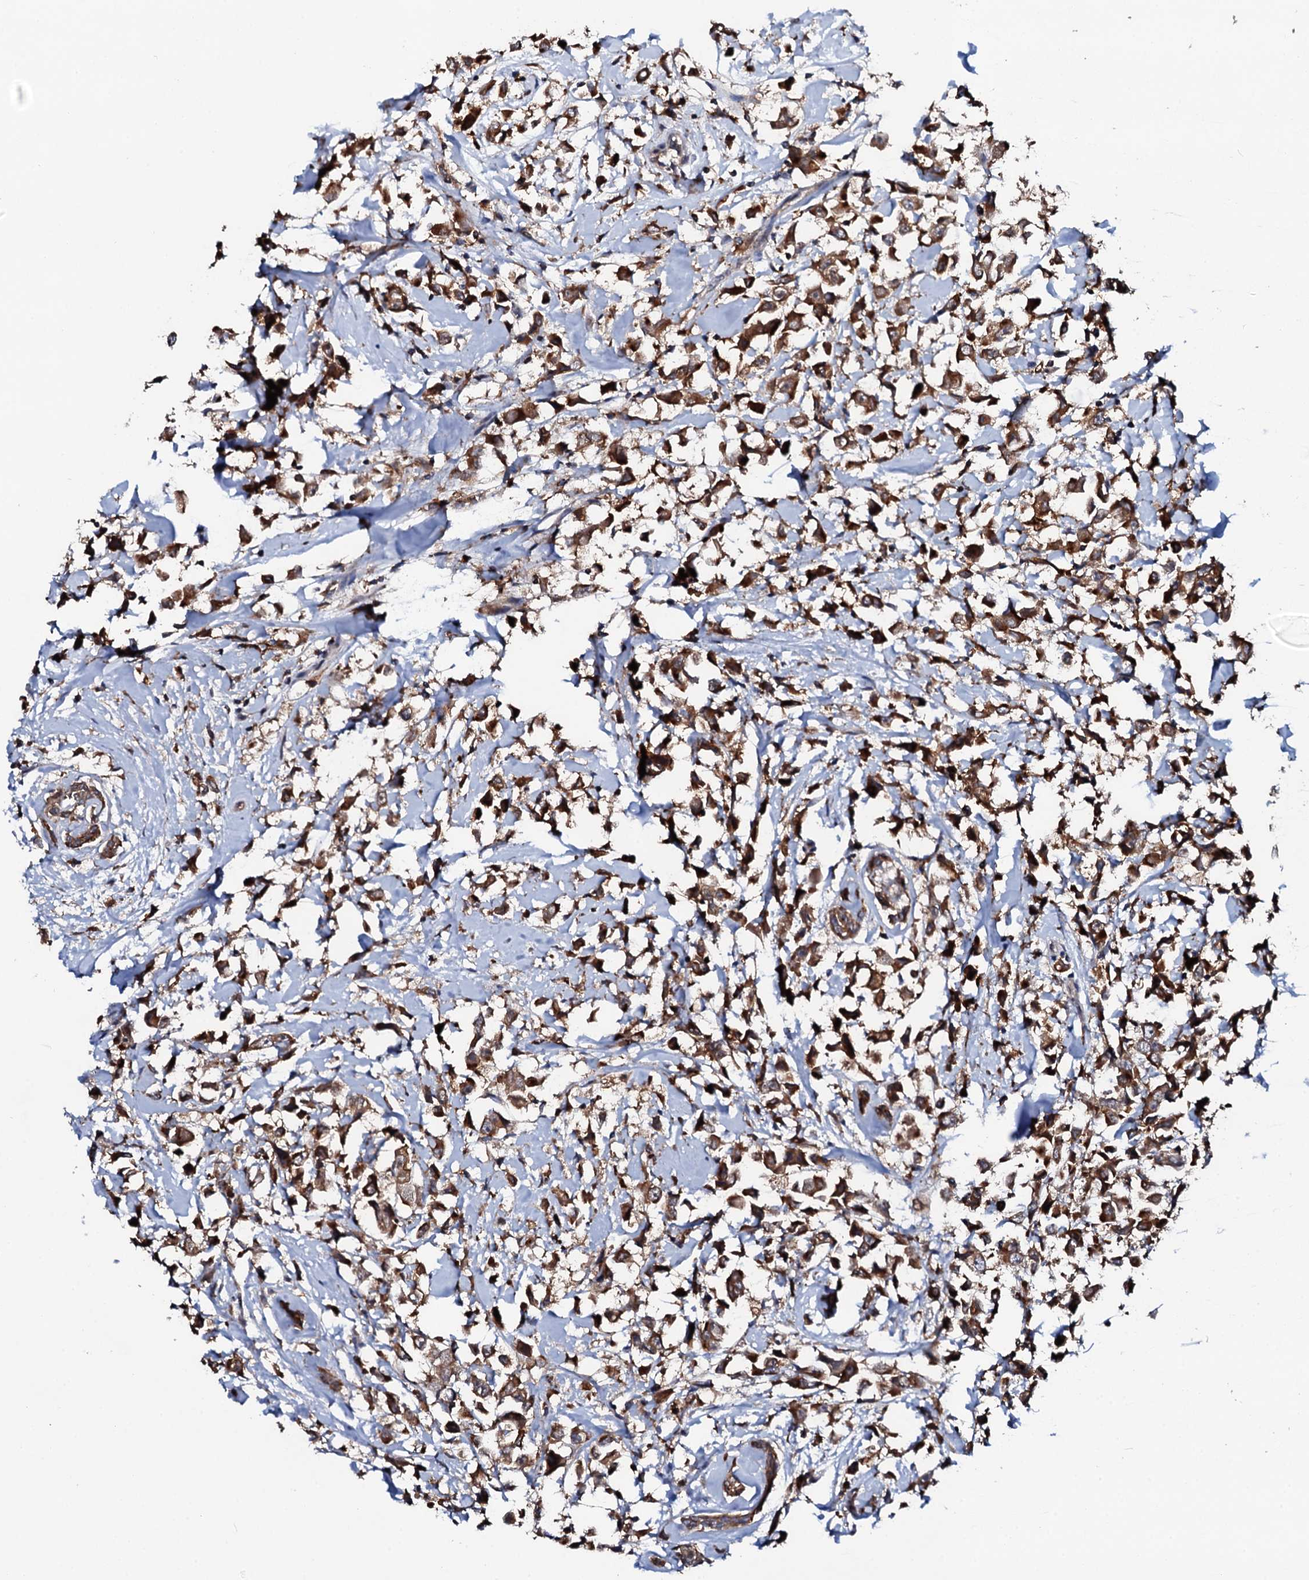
{"staining": {"intensity": "strong", "quantity": ">75%", "location": "cytoplasmic/membranous"}, "tissue": "breast cancer", "cell_type": "Tumor cells", "image_type": "cancer", "snomed": [{"axis": "morphology", "description": "Duct carcinoma"}, {"axis": "topography", "description": "Breast"}], "caption": "The image shows immunohistochemical staining of invasive ductal carcinoma (breast). There is strong cytoplasmic/membranous expression is seen in about >75% of tumor cells. The staining is performed using DAB (3,3'-diaminobenzidine) brown chromogen to label protein expression. The nuclei are counter-stained blue using hematoxylin.", "gene": "VAMP8", "patient": {"sex": "female", "age": 61}}